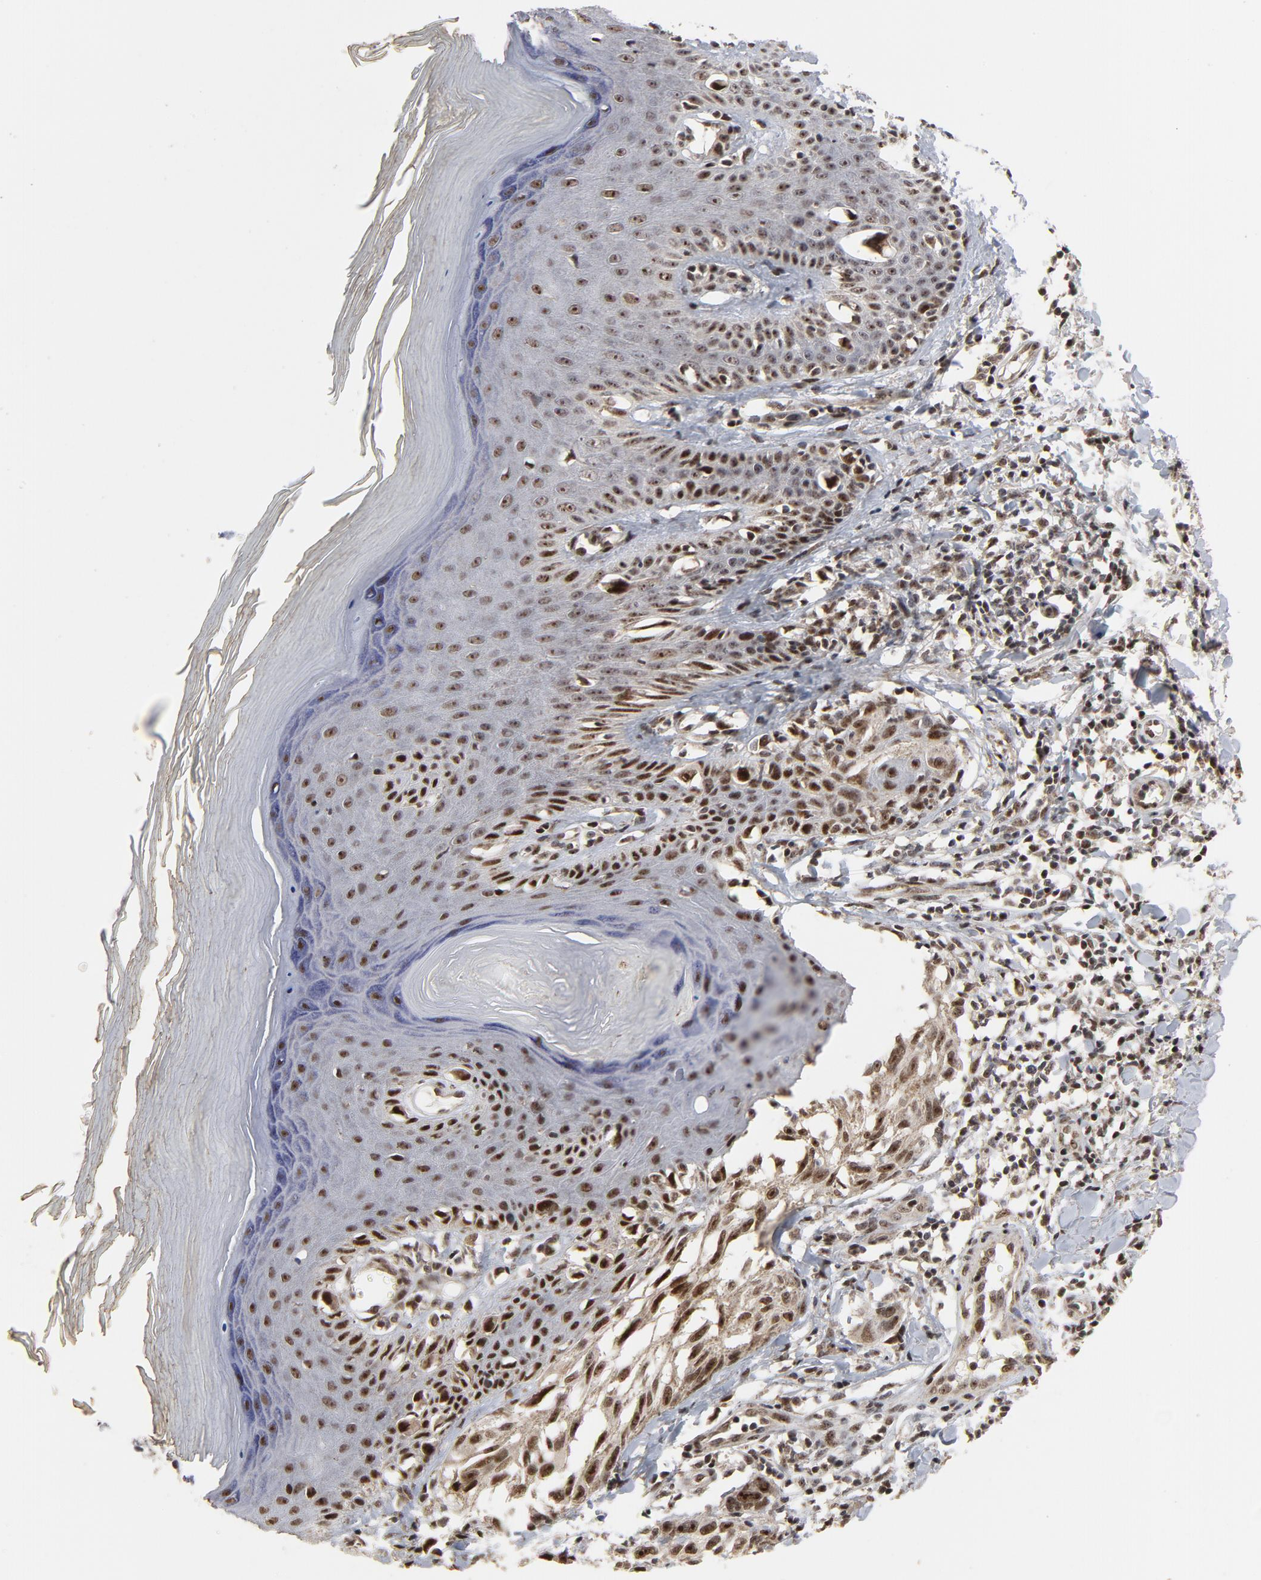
{"staining": {"intensity": "strong", "quantity": ">75%", "location": "nuclear"}, "tissue": "melanoma", "cell_type": "Tumor cells", "image_type": "cancer", "snomed": [{"axis": "morphology", "description": "Malignant melanoma, NOS"}, {"axis": "topography", "description": "Skin"}], "caption": "Protein expression analysis of human melanoma reveals strong nuclear positivity in approximately >75% of tumor cells.", "gene": "TP53RK", "patient": {"sex": "female", "age": 77}}